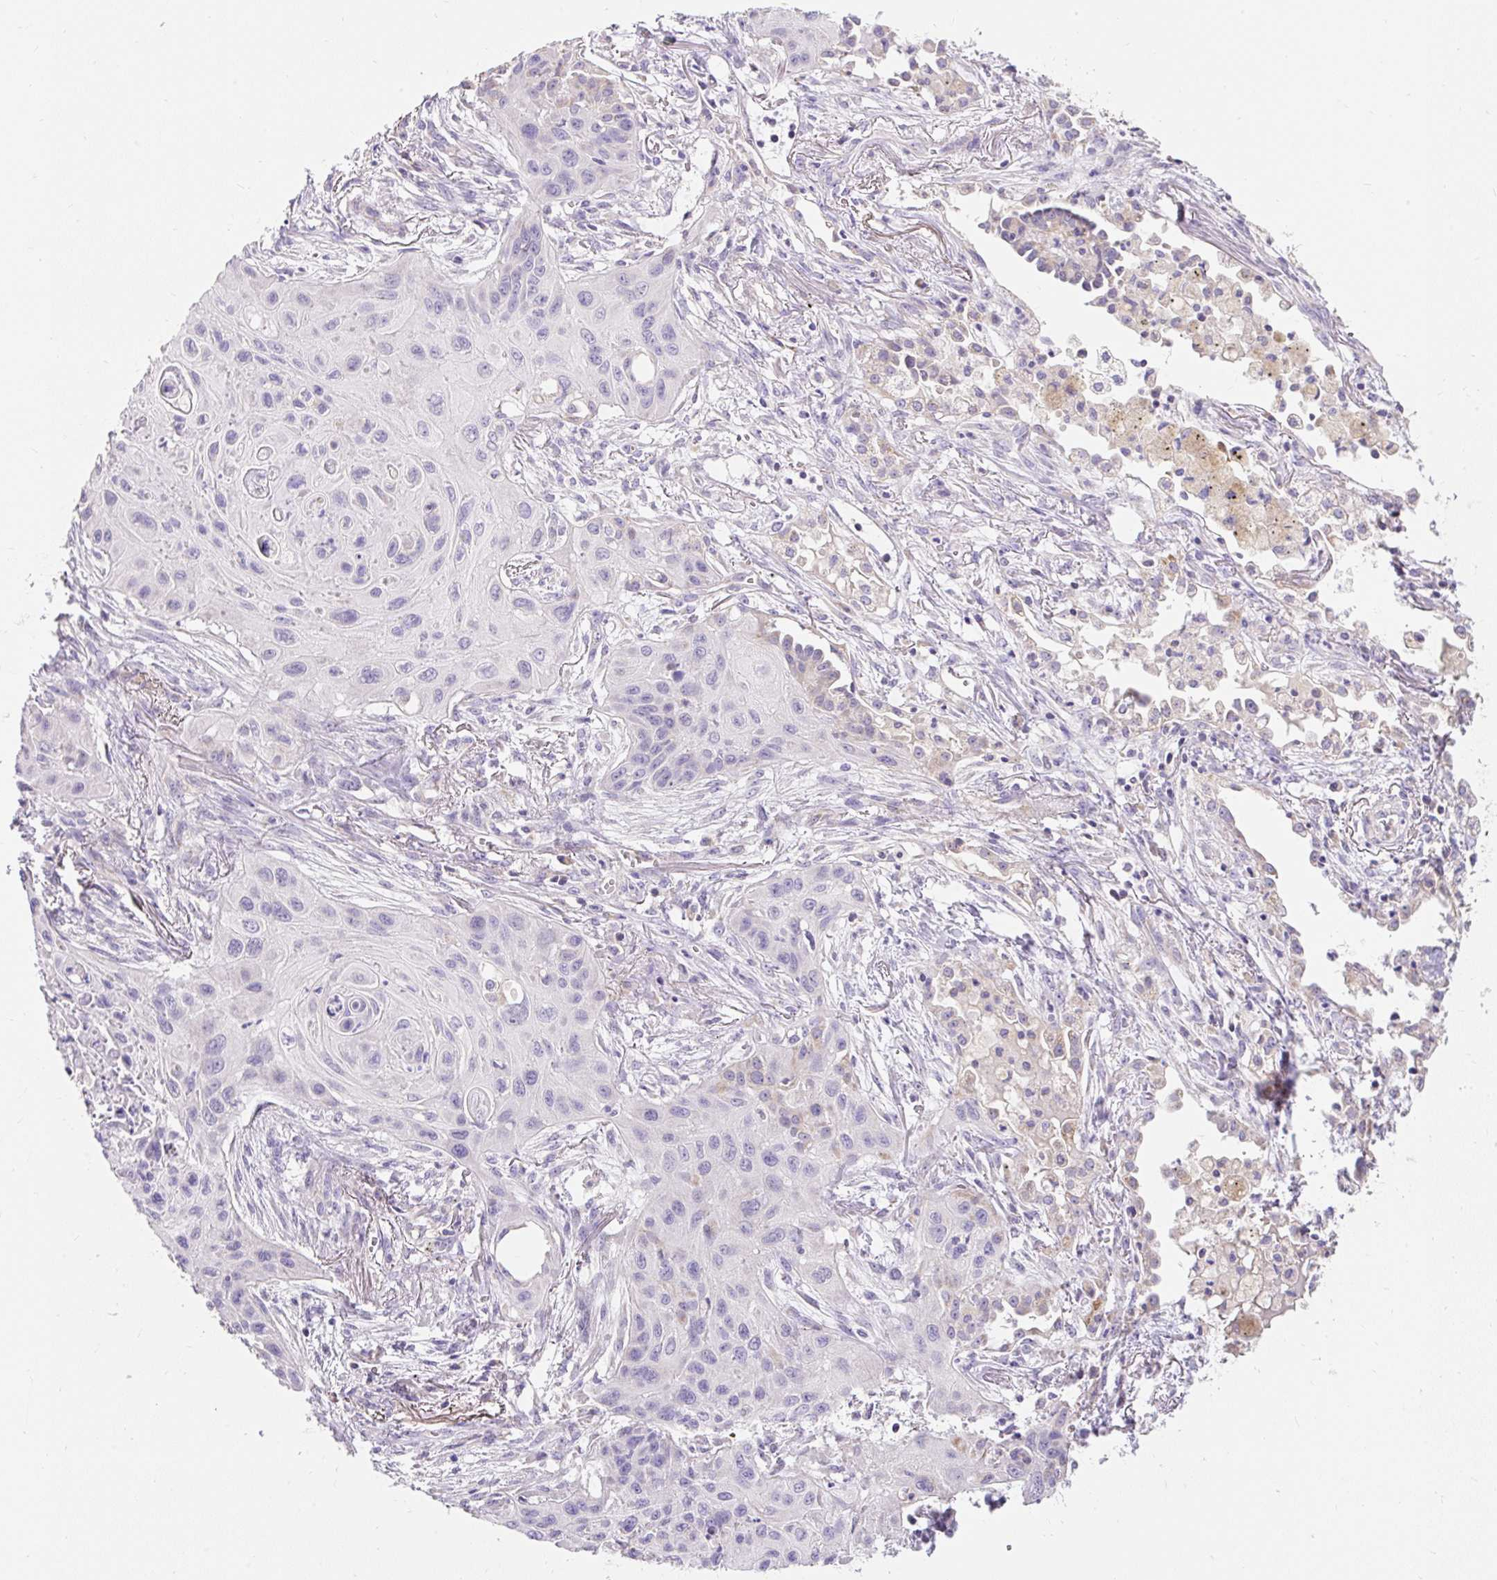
{"staining": {"intensity": "negative", "quantity": "none", "location": "none"}, "tissue": "lung cancer", "cell_type": "Tumor cells", "image_type": "cancer", "snomed": [{"axis": "morphology", "description": "Squamous cell carcinoma, NOS"}, {"axis": "topography", "description": "Lung"}], "caption": "A photomicrograph of lung squamous cell carcinoma stained for a protein reveals no brown staining in tumor cells.", "gene": "PMAIP1", "patient": {"sex": "male", "age": 71}}